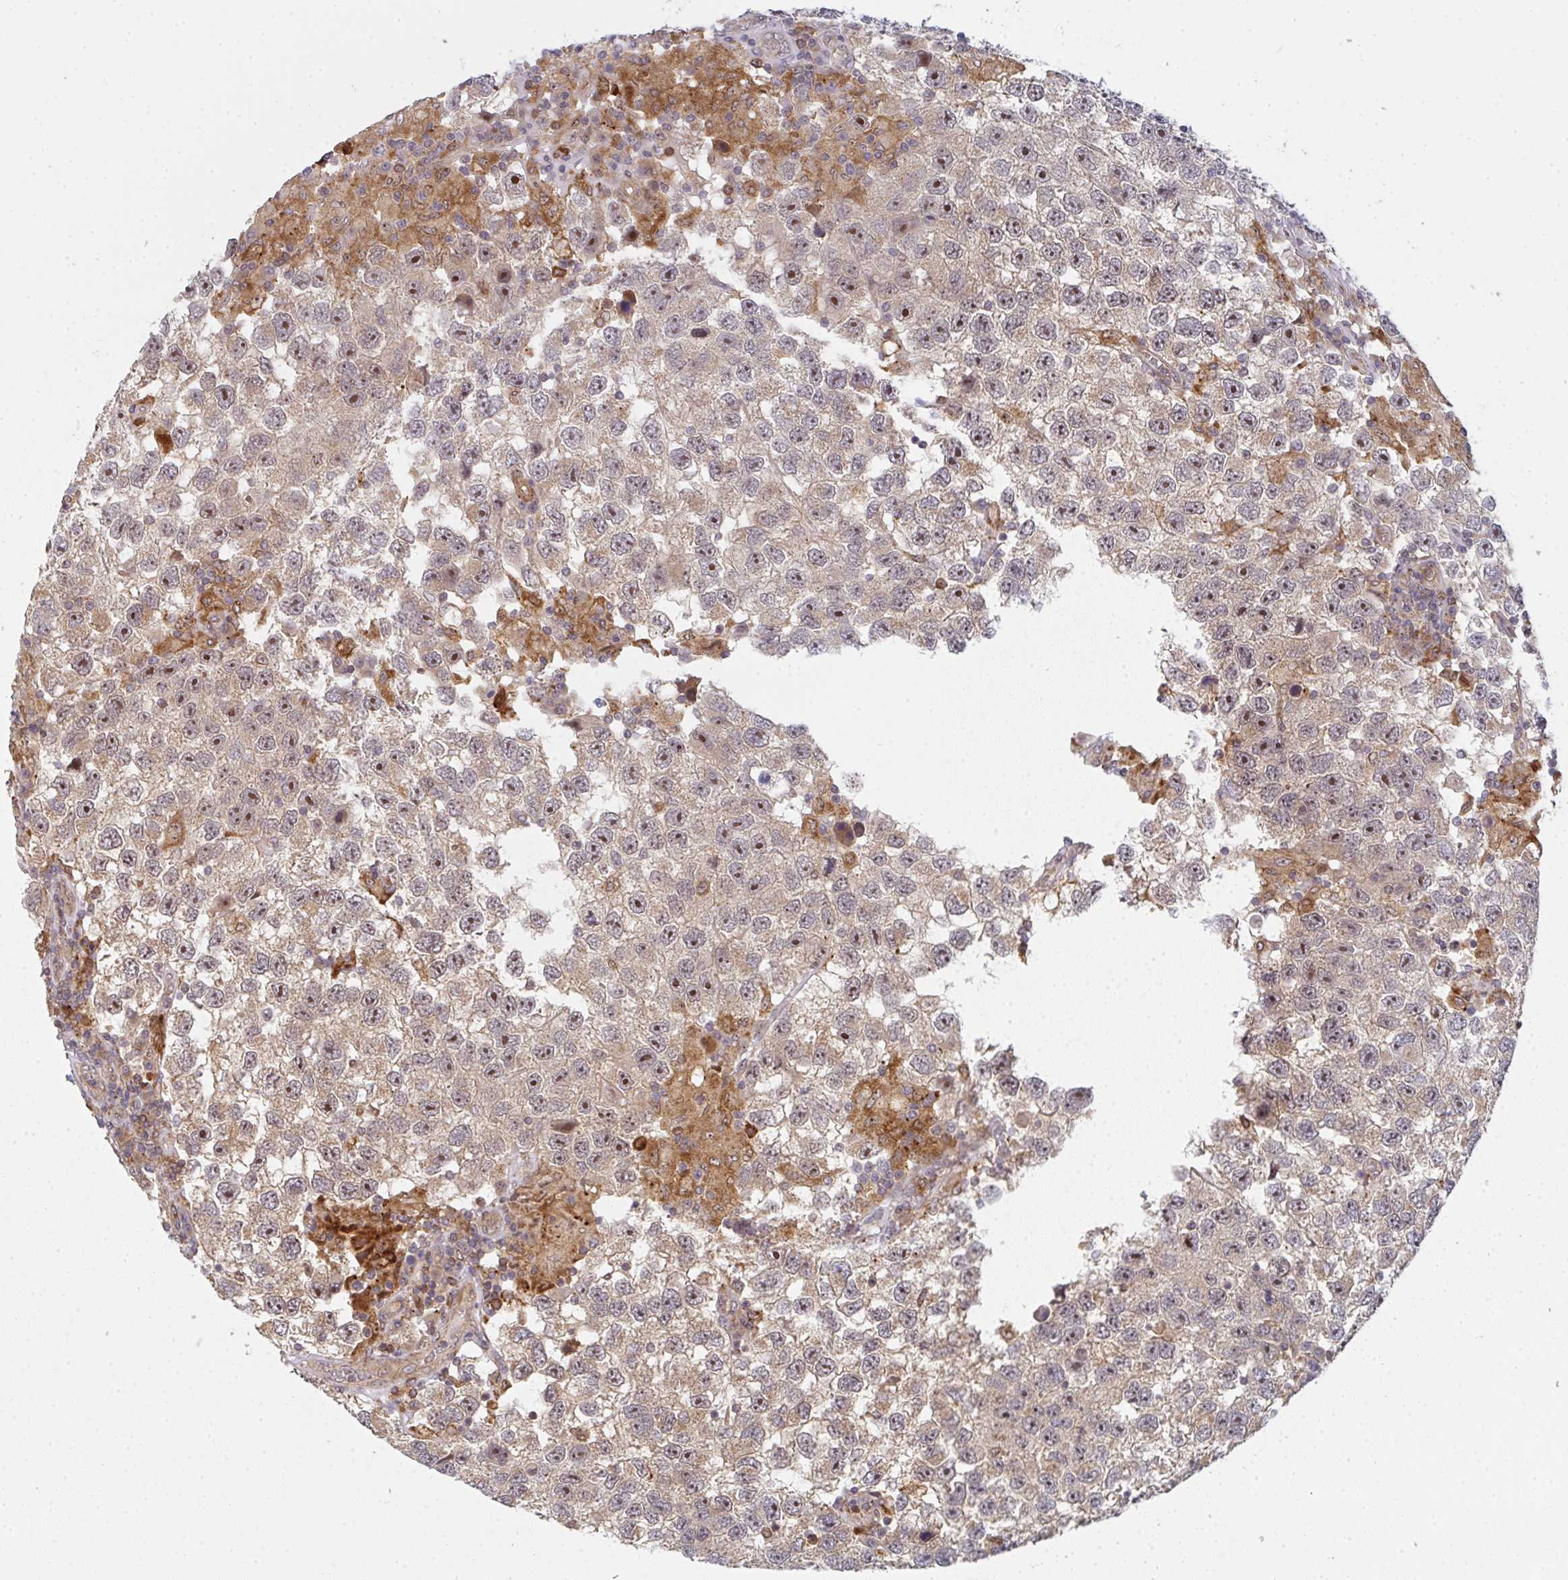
{"staining": {"intensity": "moderate", "quantity": ">75%", "location": "cytoplasmic/membranous,nuclear"}, "tissue": "testis cancer", "cell_type": "Tumor cells", "image_type": "cancer", "snomed": [{"axis": "morphology", "description": "Seminoma, NOS"}, {"axis": "topography", "description": "Testis"}], "caption": "IHC micrograph of neoplastic tissue: human seminoma (testis) stained using immunohistochemistry demonstrates medium levels of moderate protein expression localized specifically in the cytoplasmic/membranous and nuclear of tumor cells, appearing as a cytoplasmic/membranous and nuclear brown color.", "gene": "SIMC1", "patient": {"sex": "male", "age": 26}}